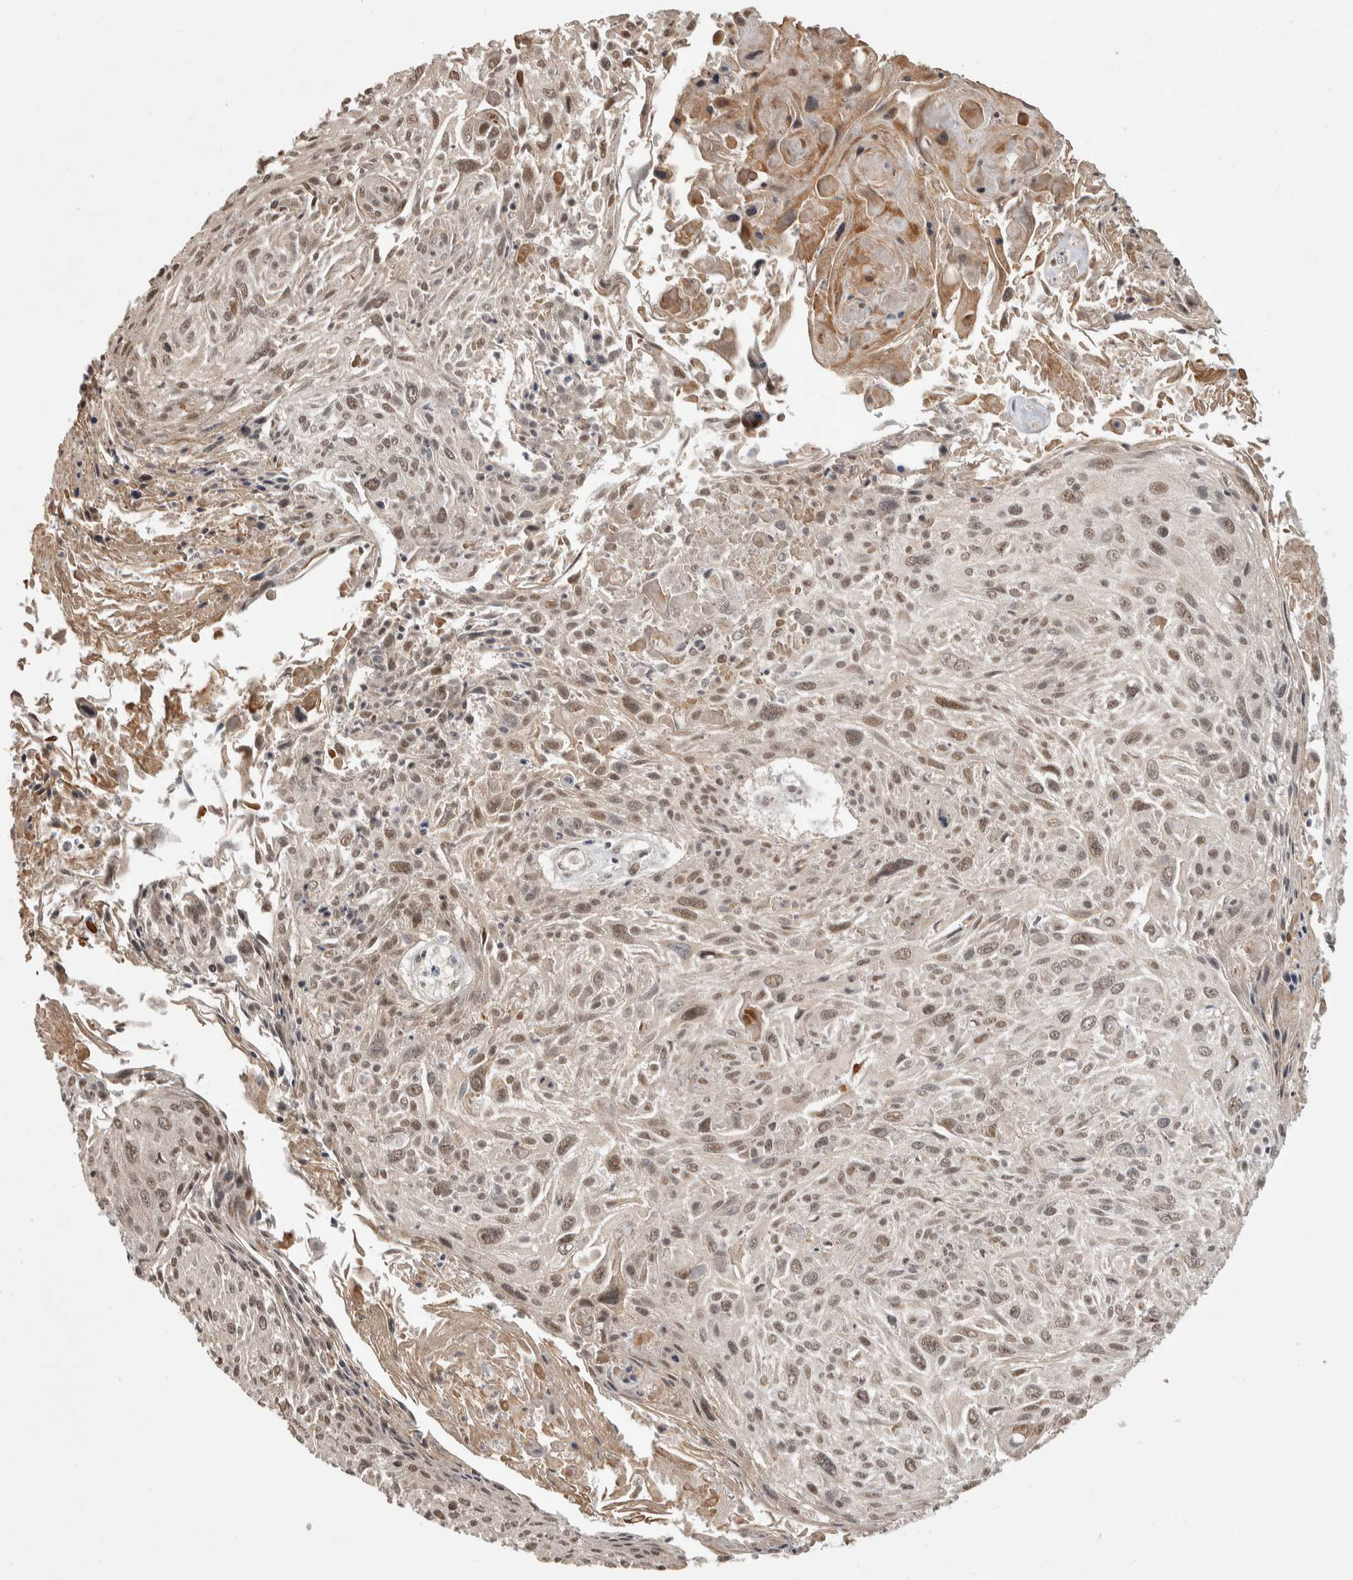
{"staining": {"intensity": "weak", "quantity": ">75%", "location": "nuclear"}, "tissue": "cervical cancer", "cell_type": "Tumor cells", "image_type": "cancer", "snomed": [{"axis": "morphology", "description": "Squamous cell carcinoma, NOS"}, {"axis": "topography", "description": "Cervix"}], "caption": "Protein expression analysis of human squamous cell carcinoma (cervical) reveals weak nuclear staining in approximately >75% of tumor cells.", "gene": "ZNF592", "patient": {"sex": "female", "age": 51}}